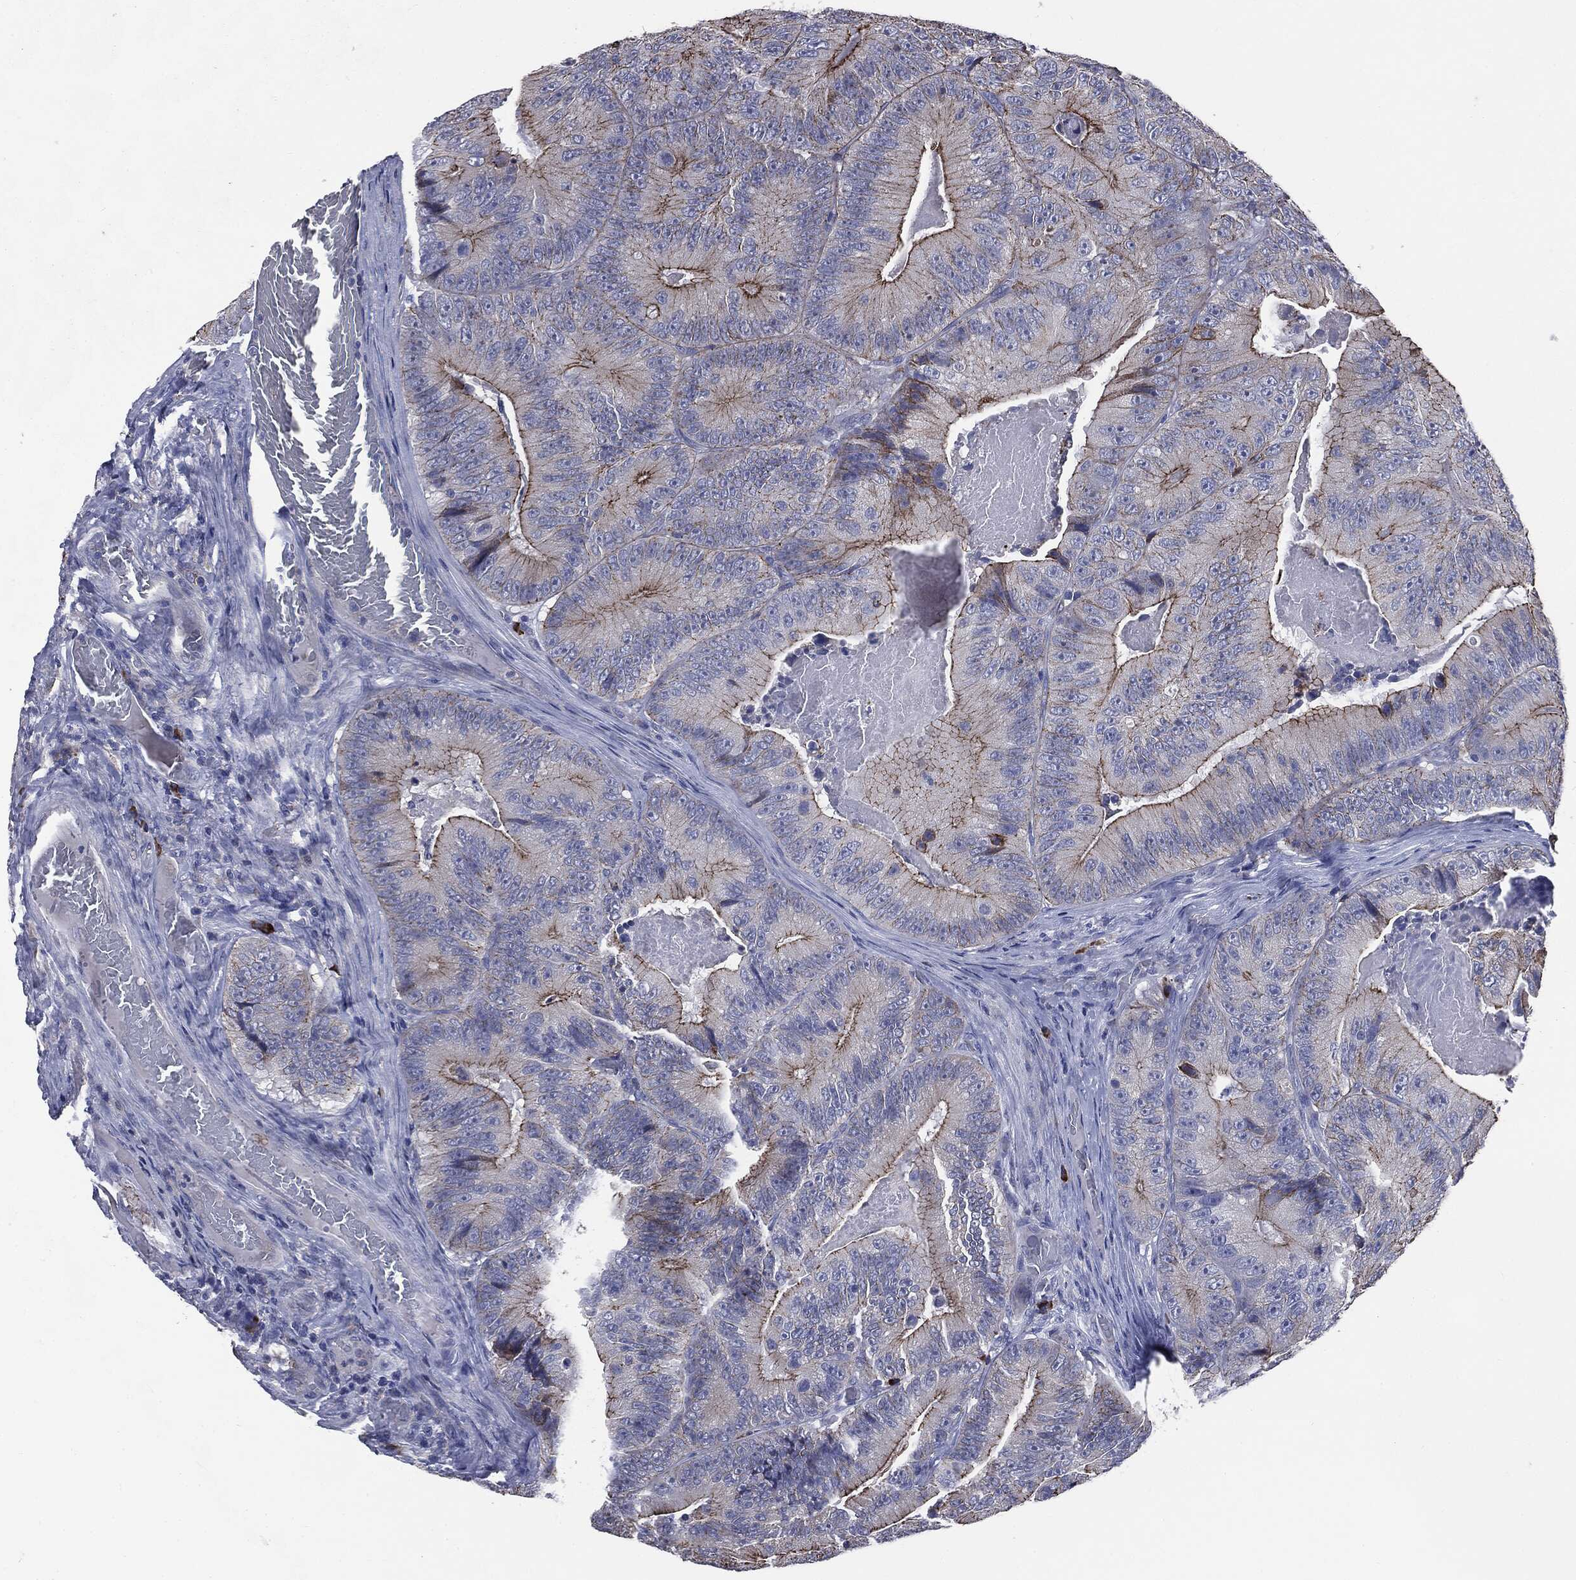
{"staining": {"intensity": "strong", "quantity": "<25%", "location": "cytoplasmic/membranous"}, "tissue": "colorectal cancer", "cell_type": "Tumor cells", "image_type": "cancer", "snomed": [{"axis": "morphology", "description": "Adenocarcinoma, NOS"}, {"axis": "topography", "description": "Colon"}], "caption": "IHC of human colorectal adenocarcinoma reveals medium levels of strong cytoplasmic/membranous positivity in about <25% of tumor cells.", "gene": "PTGS2", "patient": {"sex": "female", "age": 86}}